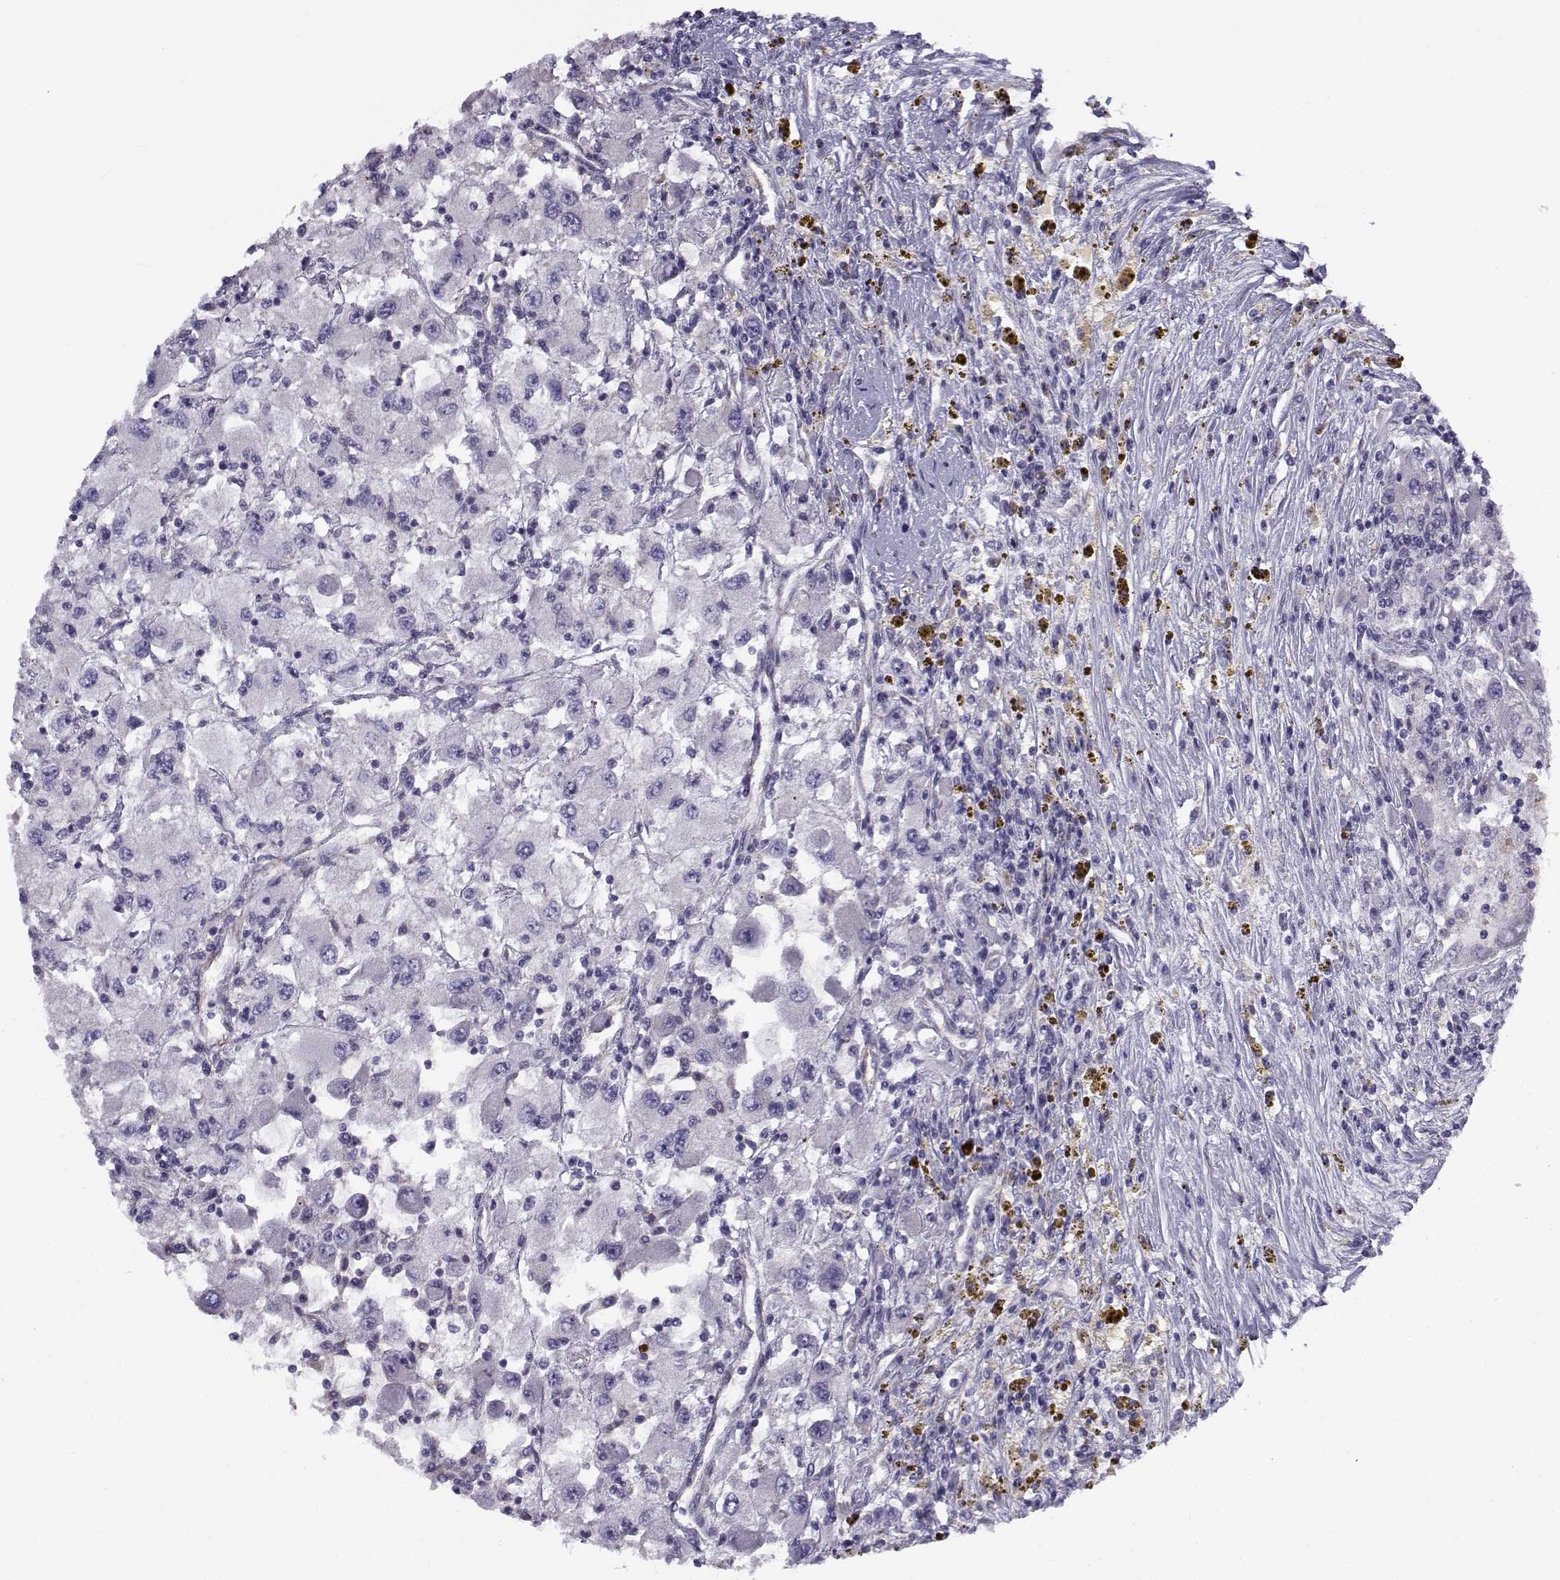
{"staining": {"intensity": "negative", "quantity": "none", "location": "none"}, "tissue": "renal cancer", "cell_type": "Tumor cells", "image_type": "cancer", "snomed": [{"axis": "morphology", "description": "Adenocarcinoma, NOS"}, {"axis": "topography", "description": "Kidney"}], "caption": "Tumor cells show no significant protein expression in renal cancer.", "gene": "BEND6", "patient": {"sex": "female", "age": 67}}